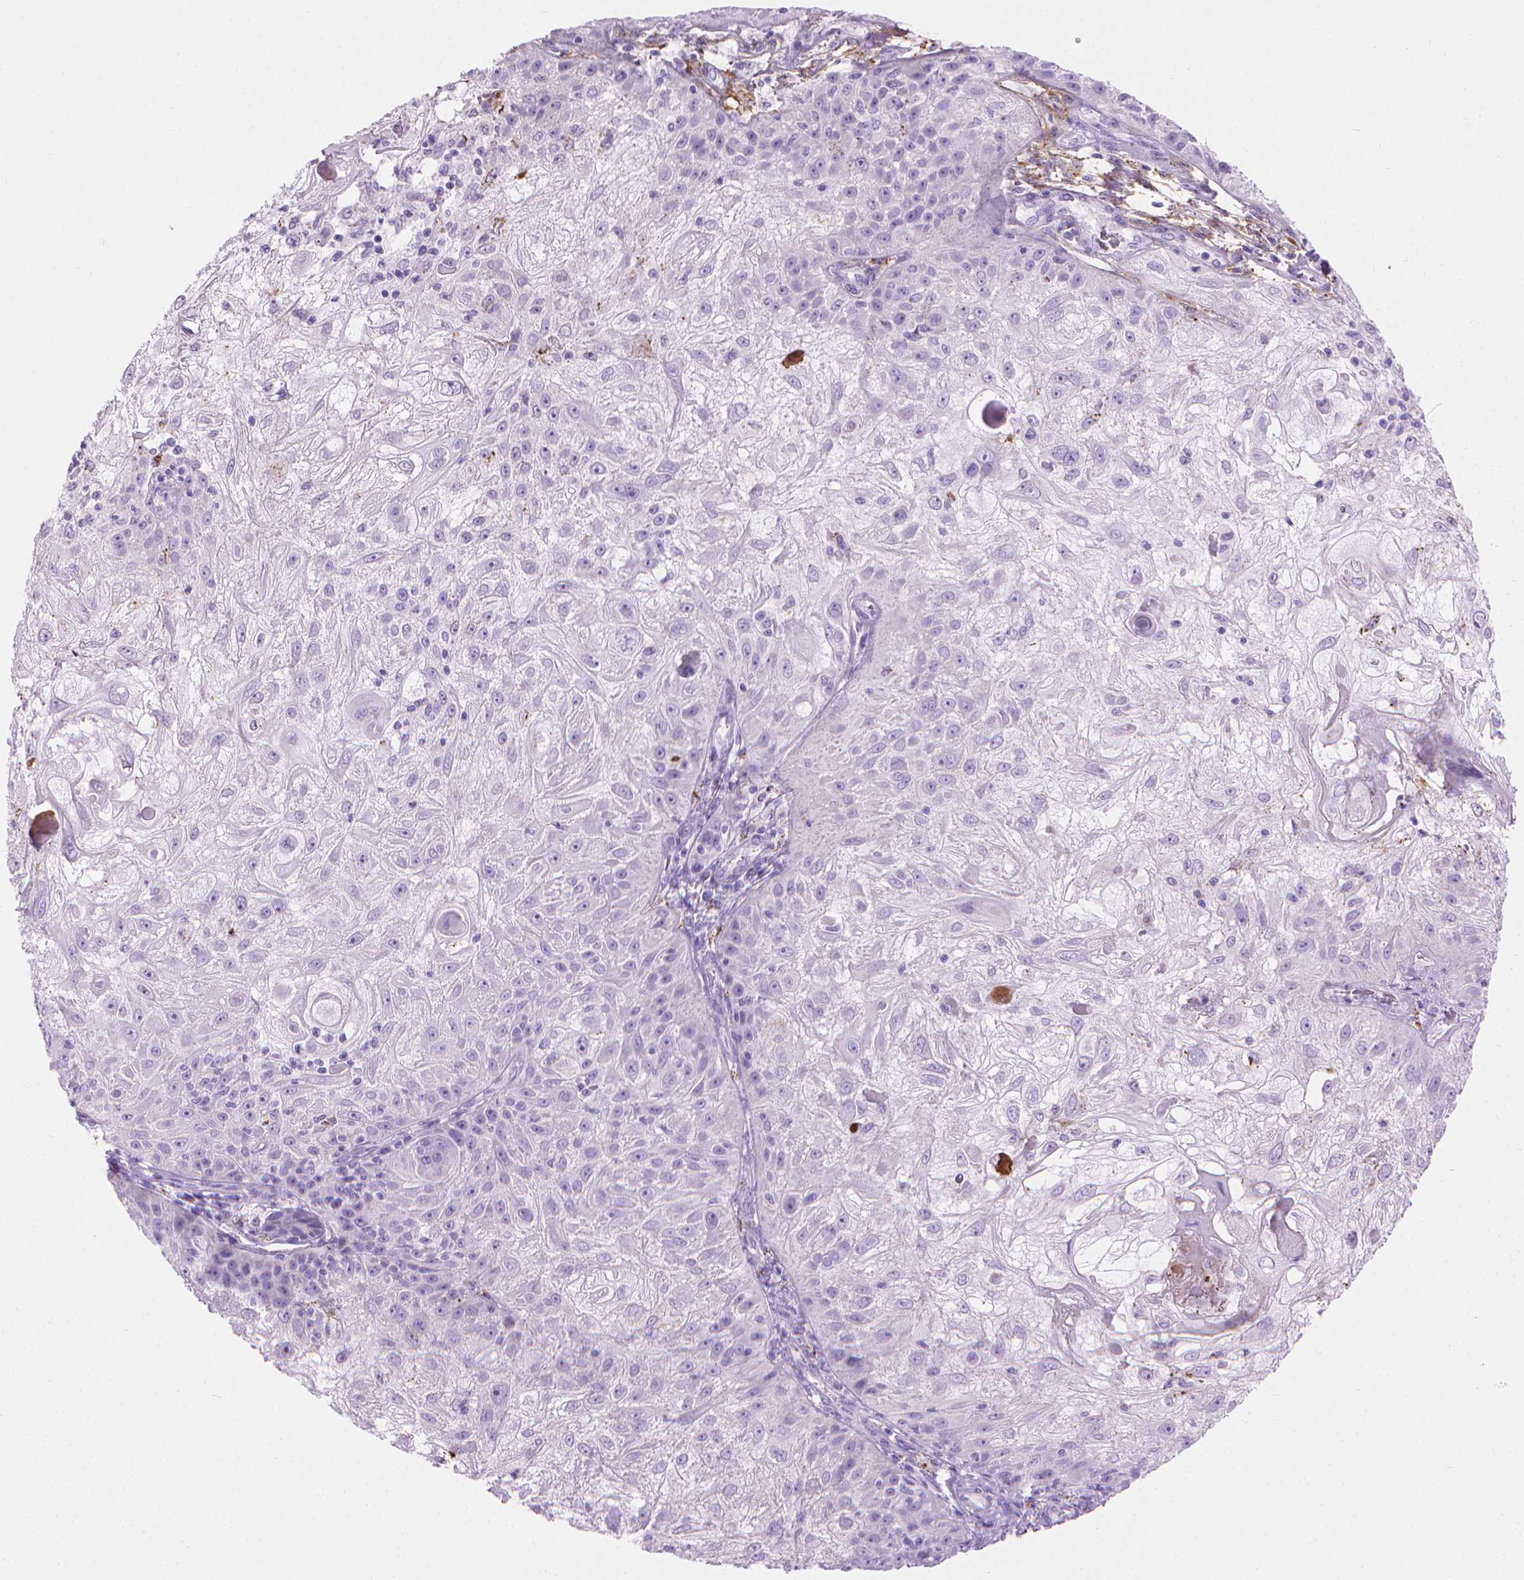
{"staining": {"intensity": "negative", "quantity": "none", "location": "none"}, "tissue": "skin cancer", "cell_type": "Tumor cells", "image_type": "cancer", "snomed": [{"axis": "morphology", "description": "Normal tissue, NOS"}, {"axis": "morphology", "description": "Squamous cell carcinoma, NOS"}, {"axis": "topography", "description": "Skin"}], "caption": "DAB immunohistochemical staining of human squamous cell carcinoma (skin) shows no significant staining in tumor cells. The staining is performed using DAB (3,3'-diaminobenzidine) brown chromogen with nuclei counter-stained in using hematoxylin.", "gene": "CFAP52", "patient": {"sex": "female", "age": 83}}